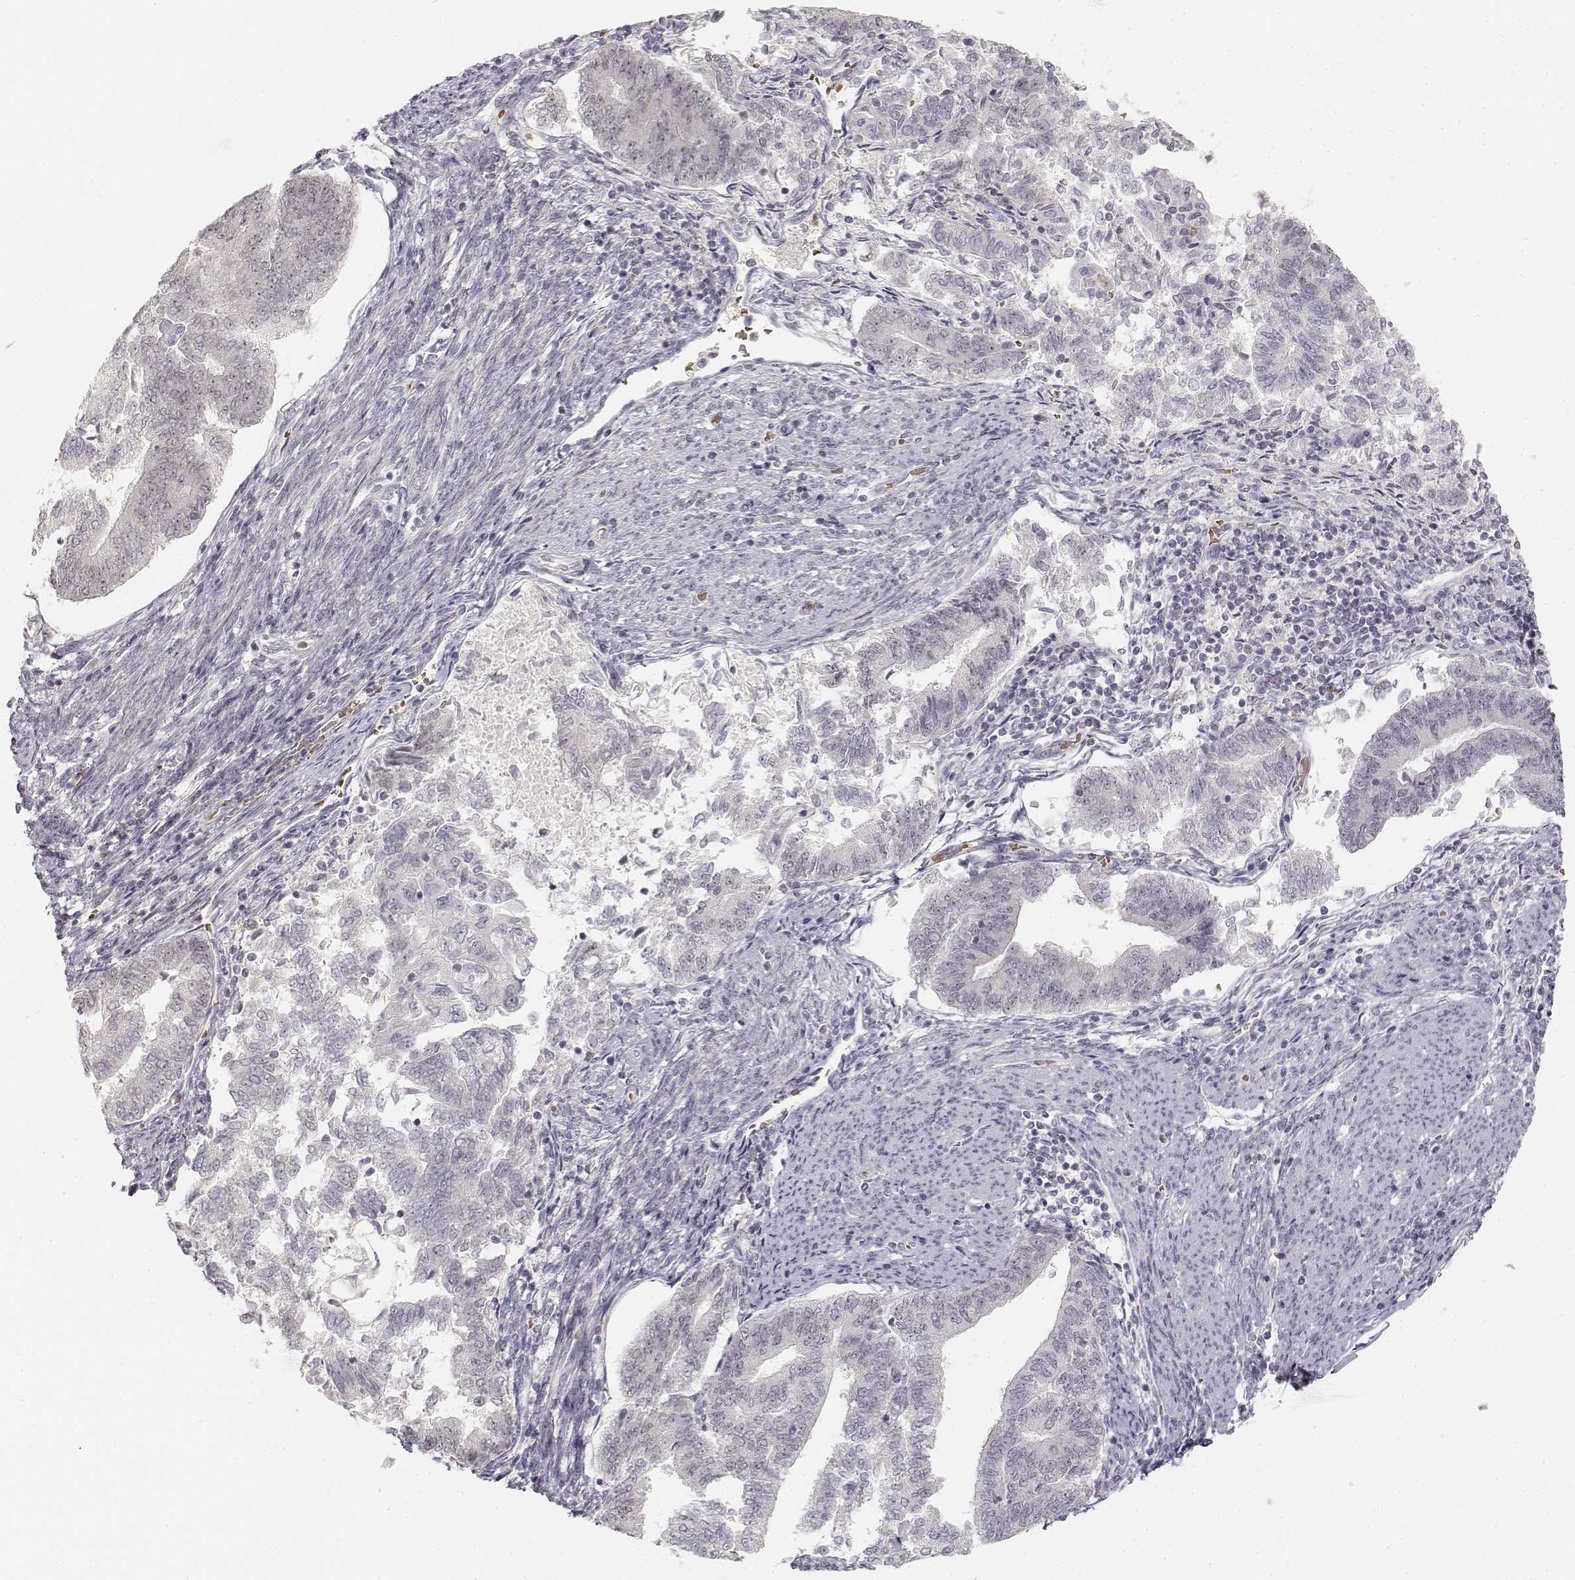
{"staining": {"intensity": "negative", "quantity": "none", "location": "none"}, "tissue": "endometrial cancer", "cell_type": "Tumor cells", "image_type": "cancer", "snomed": [{"axis": "morphology", "description": "Adenocarcinoma, NOS"}, {"axis": "topography", "description": "Endometrium"}], "caption": "A high-resolution image shows immunohistochemistry (IHC) staining of adenocarcinoma (endometrial), which shows no significant staining in tumor cells.", "gene": "GLIPR1L2", "patient": {"sex": "female", "age": 65}}